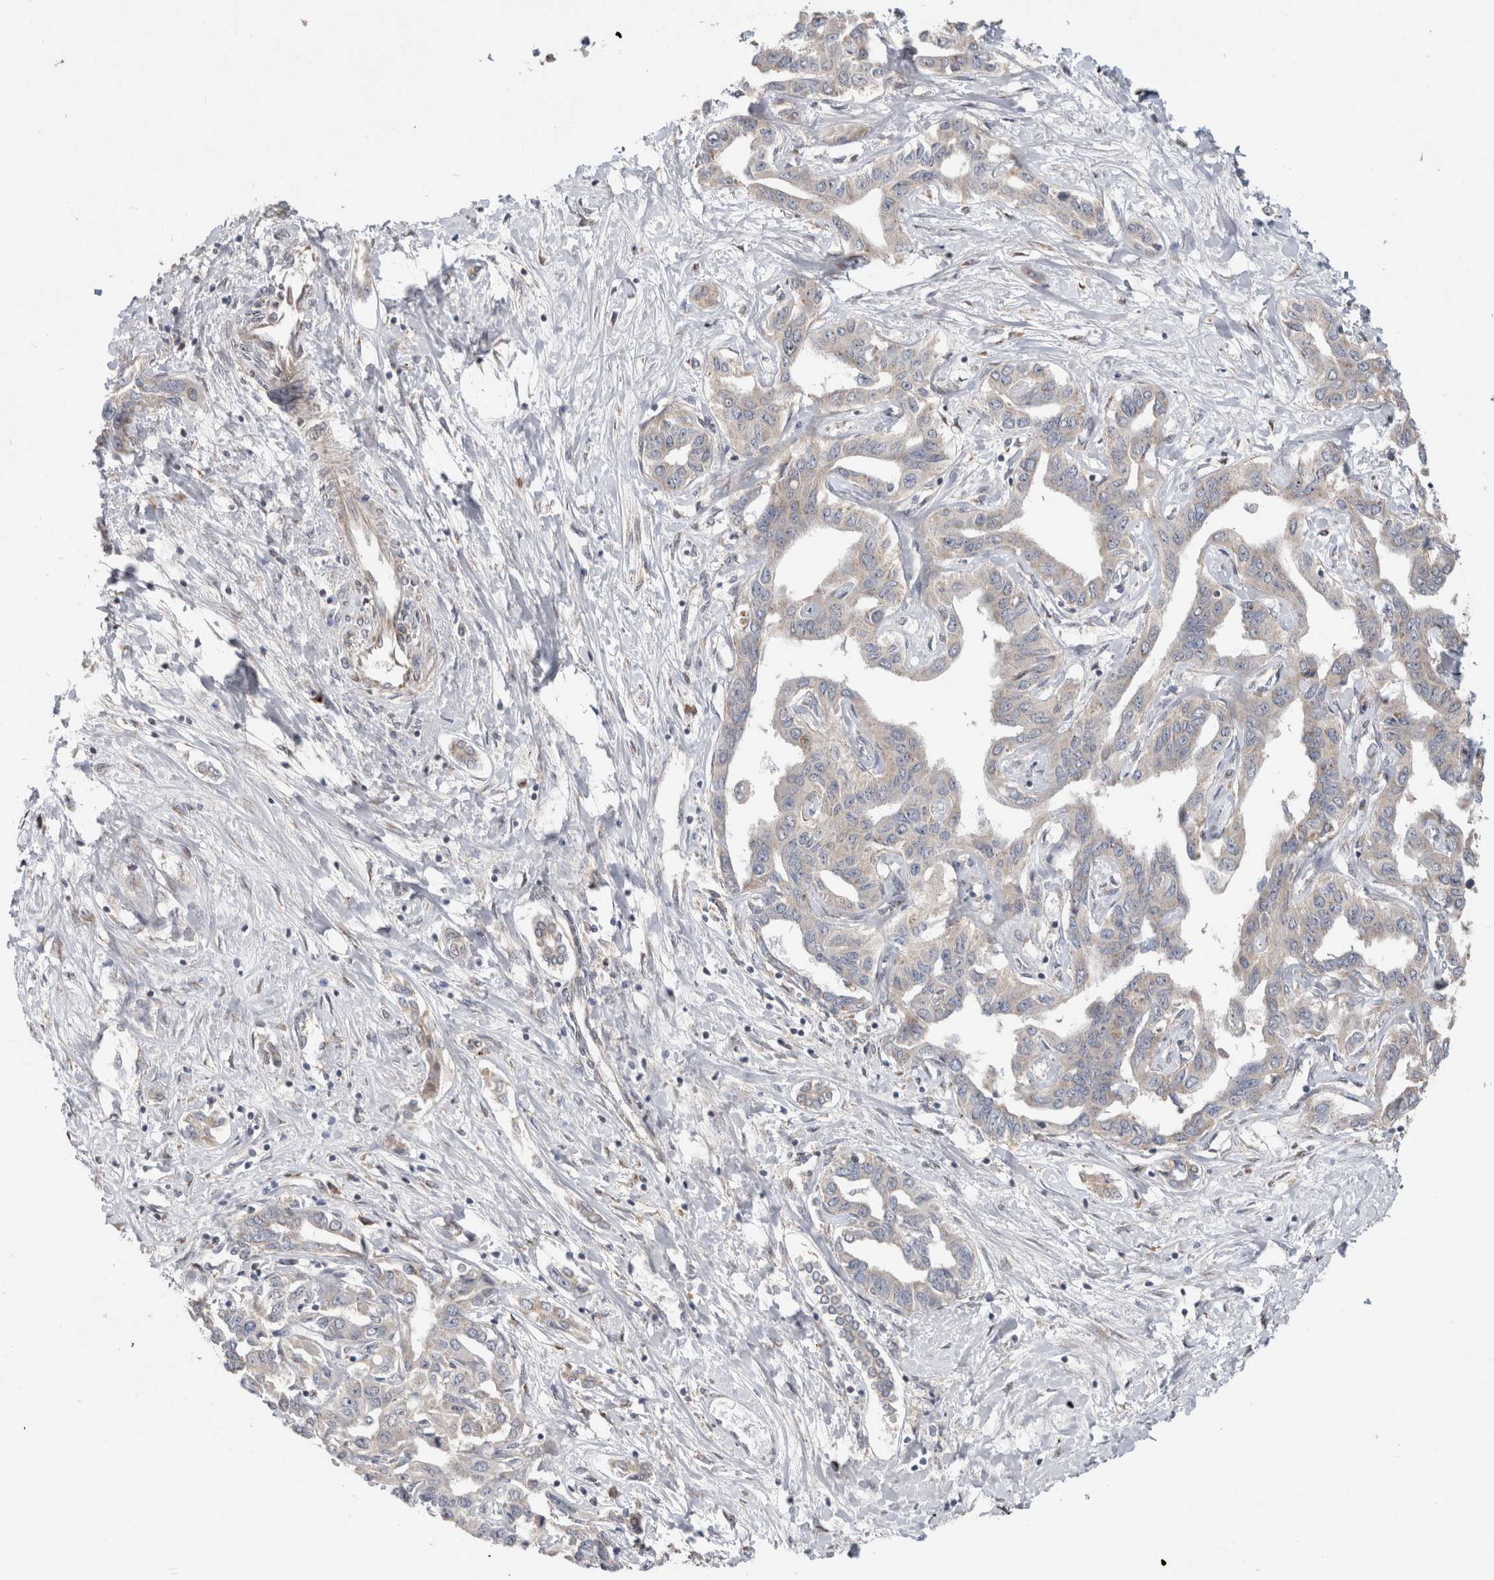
{"staining": {"intensity": "weak", "quantity": "<25%", "location": "cytoplasmic/membranous"}, "tissue": "liver cancer", "cell_type": "Tumor cells", "image_type": "cancer", "snomed": [{"axis": "morphology", "description": "Cholangiocarcinoma"}, {"axis": "topography", "description": "Liver"}], "caption": "Immunohistochemical staining of liver cancer (cholangiocarcinoma) reveals no significant staining in tumor cells.", "gene": "TRIM5", "patient": {"sex": "male", "age": 59}}